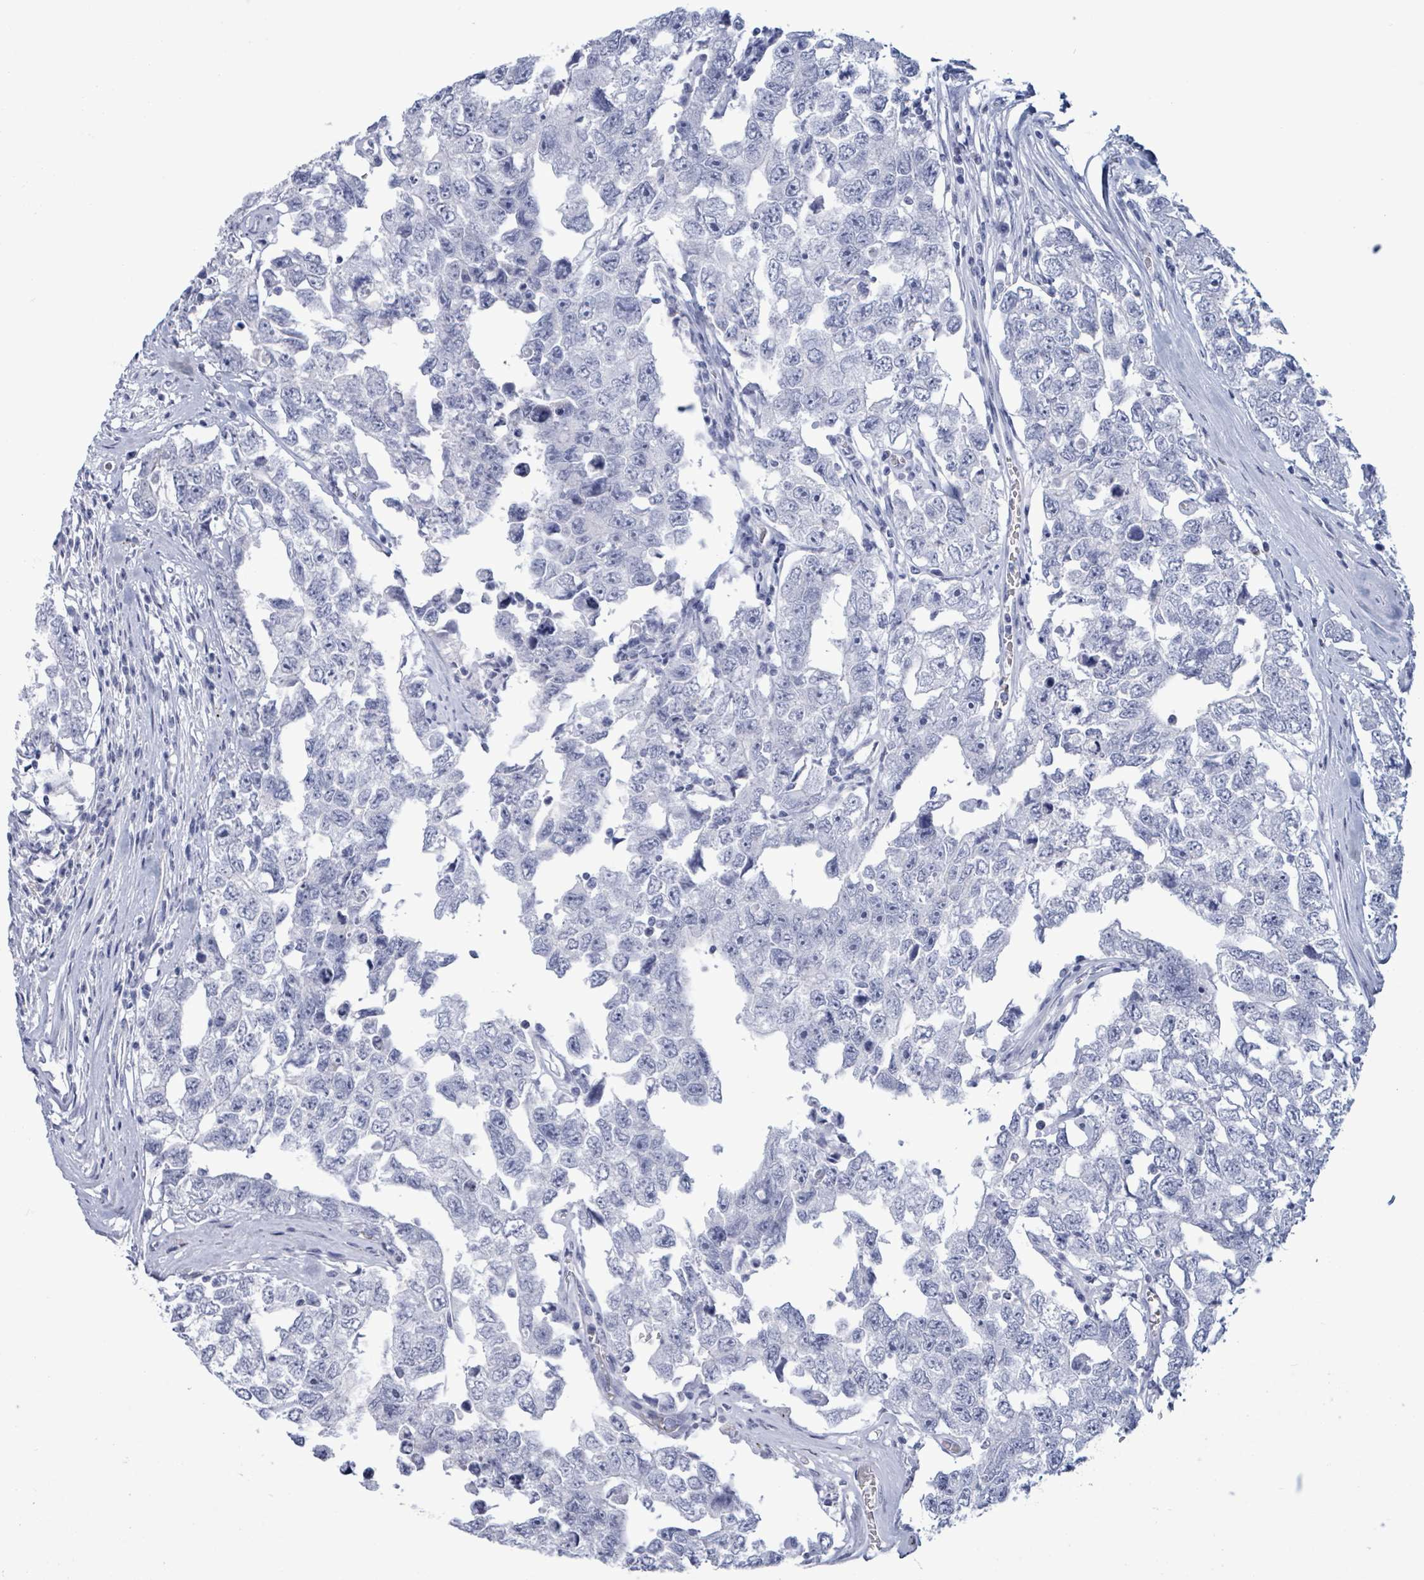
{"staining": {"intensity": "negative", "quantity": "none", "location": "none"}, "tissue": "testis cancer", "cell_type": "Tumor cells", "image_type": "cancer", "snomed": [{"axis": "morphology", "description": "Carcinoma, Embryonal, NOS"}, {"axis": "topography", "description": "Testis"}], "caption": "Protein analysis of testis cancer reveals no significant expression in tumor cells. The staining is performed using DAB brown chromogen with nuclei counter-stained in using hematoxylin.", "gene": "NKX2-1", "patient": {"sex": "male", "age": 22}}